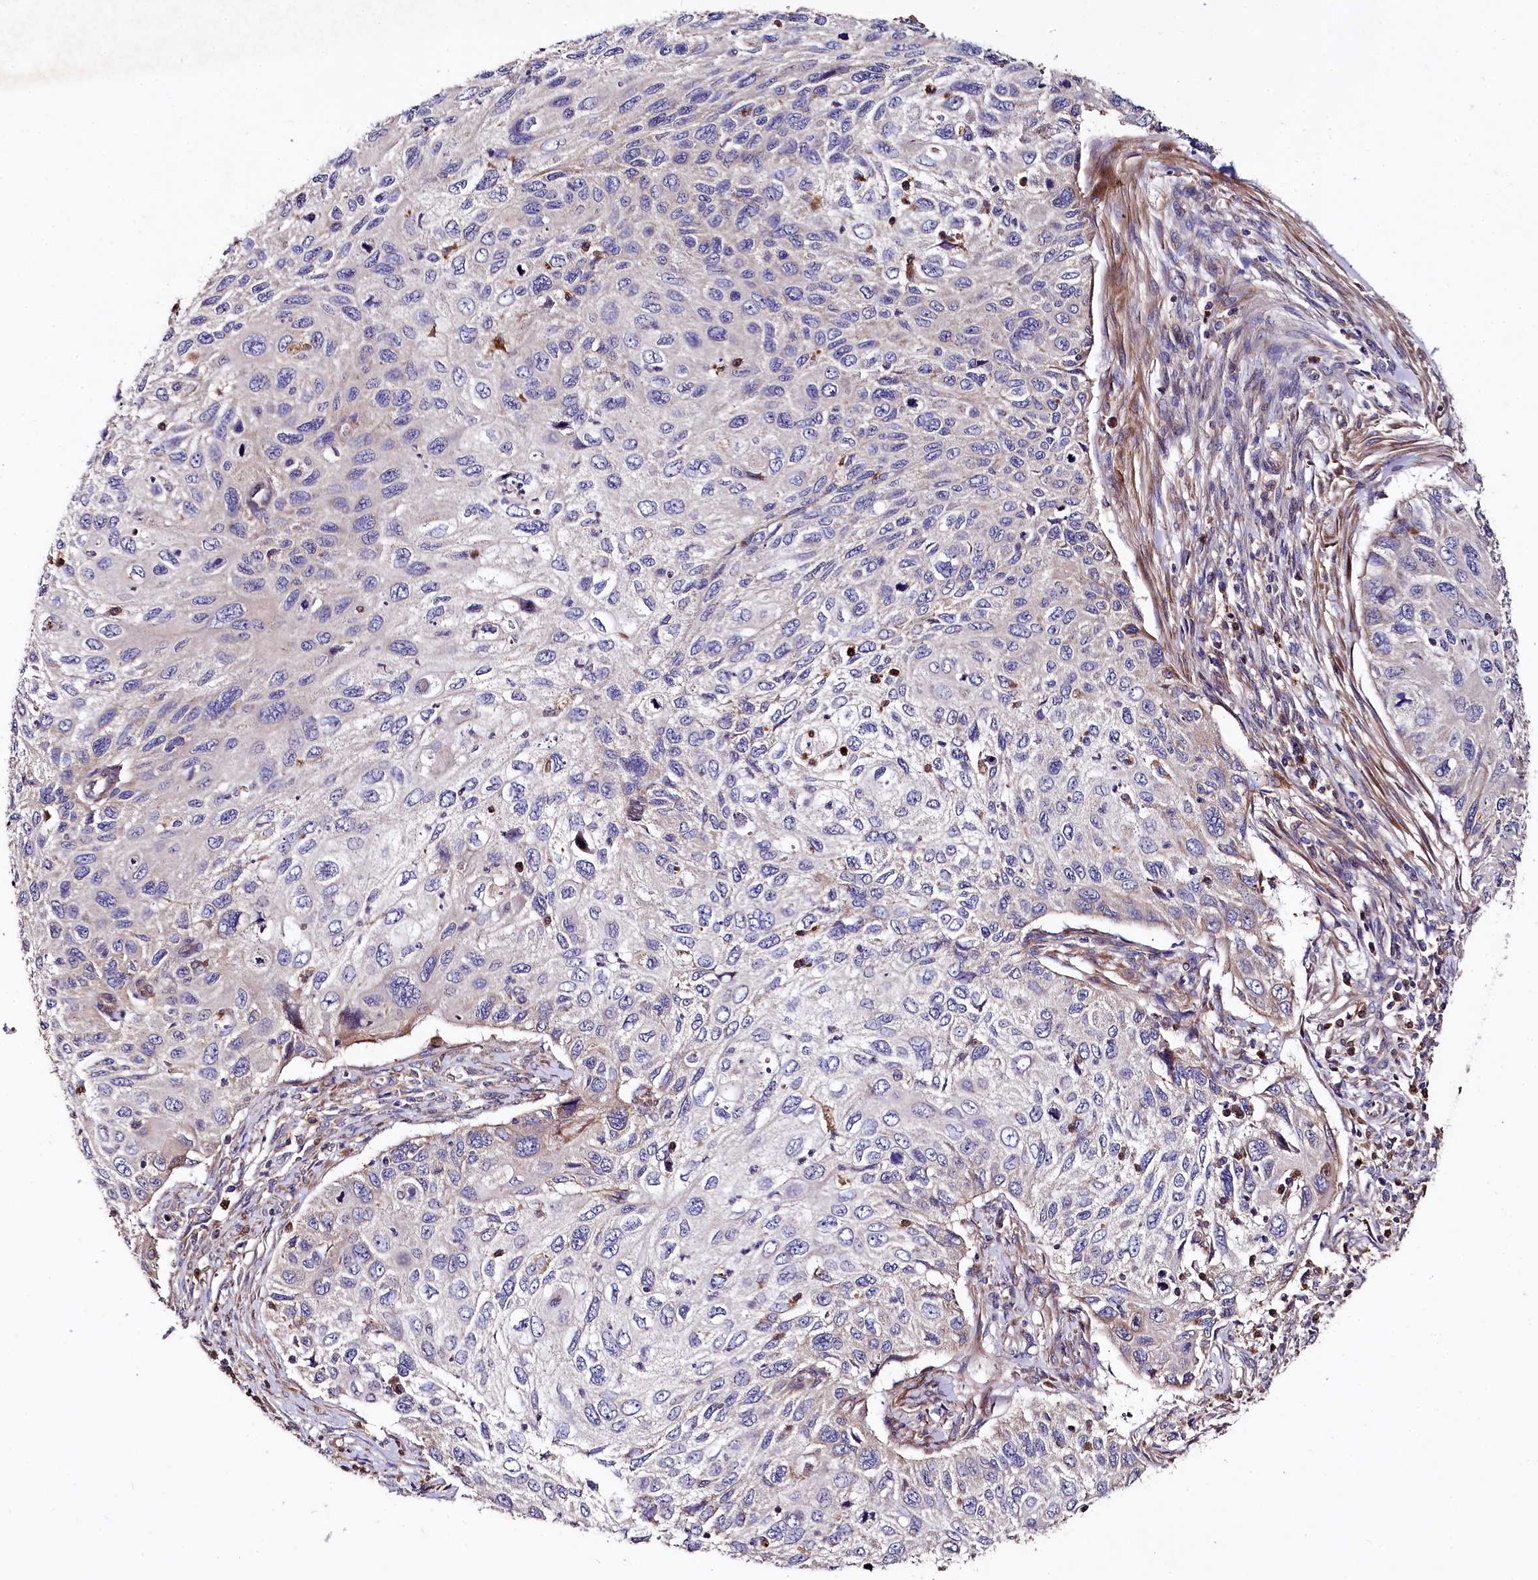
{"staining": {"intensity": "negative", "quantity": "none", "location": "none"}, "tissue": "cervical cancer", "cell_type": "Tumor cells", "image_type": "cancer", "snomed": [{"axis": "morphology", "description": "Squamous cell carcinoma, NOS"}, {"axis": "topography", "description": "Cervix"}], "caption": "This is an IHC micrograph of human cervical cancer (squamous cell carcinoma). There is no expression in tumor cells.", "gene": "SPRYD3", "patient": {"sex": "female", "age": 70}}